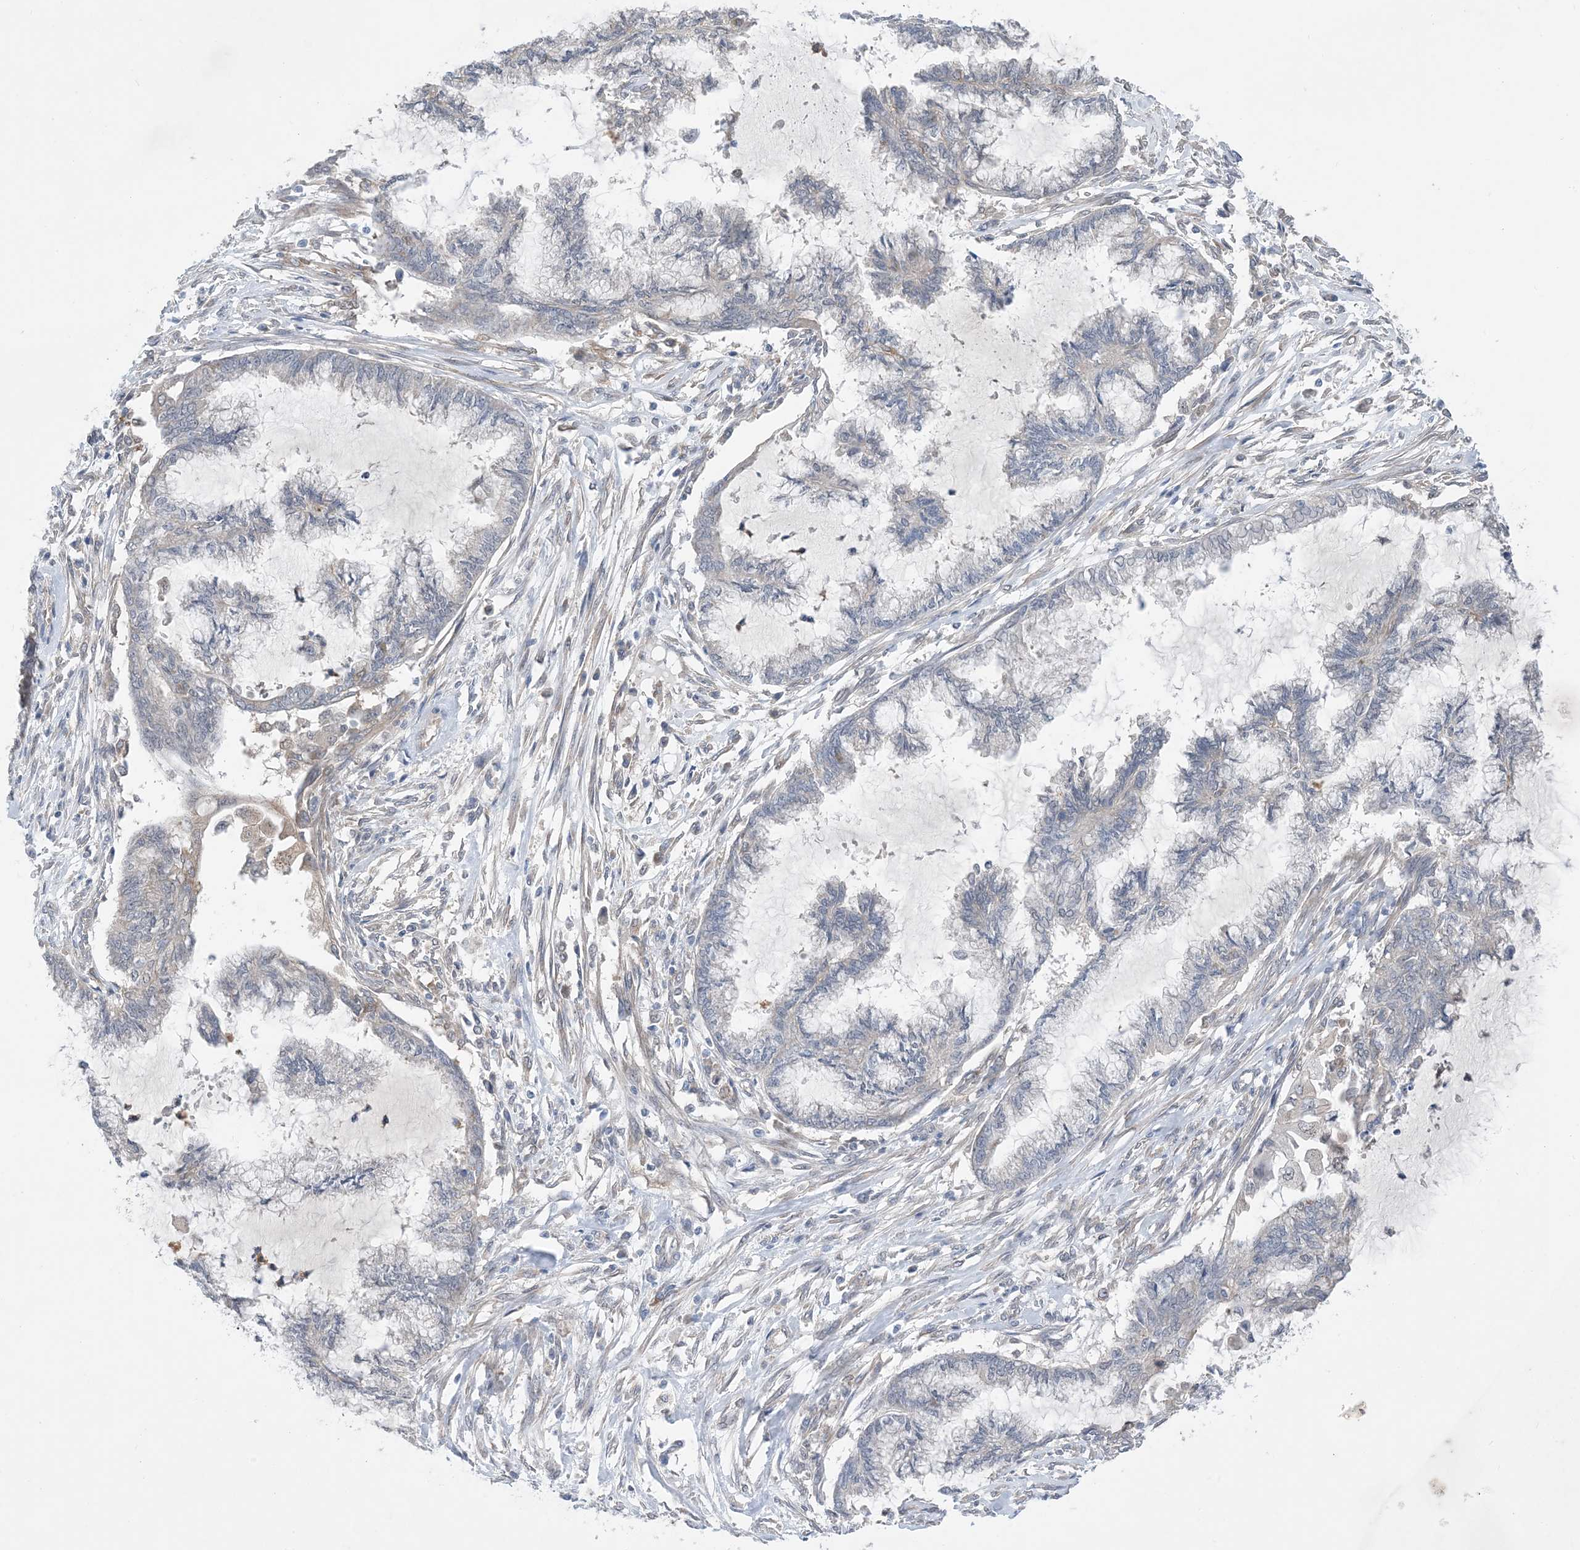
{"staining": {"intensity": "negative", "quantity": "none", "location": "none"}, "tissue": "endometrial cancer", "cell_type": "Tumor cells", "image_type": "cancer", "snomed": [{"axis": "morphology", "description": "Adenocarcinoma, NOS"}, {"axis": "topography", "description": "Endometrium"}], "caption": "High magnification brightfield microscopy of endometrial cancer stained with DAB (brown) and counterstained with hematoxylin (blue): tumor cells show no significant expression.", "gene": "EHBP1", "patient": {"sex": "female", "age": 86}}